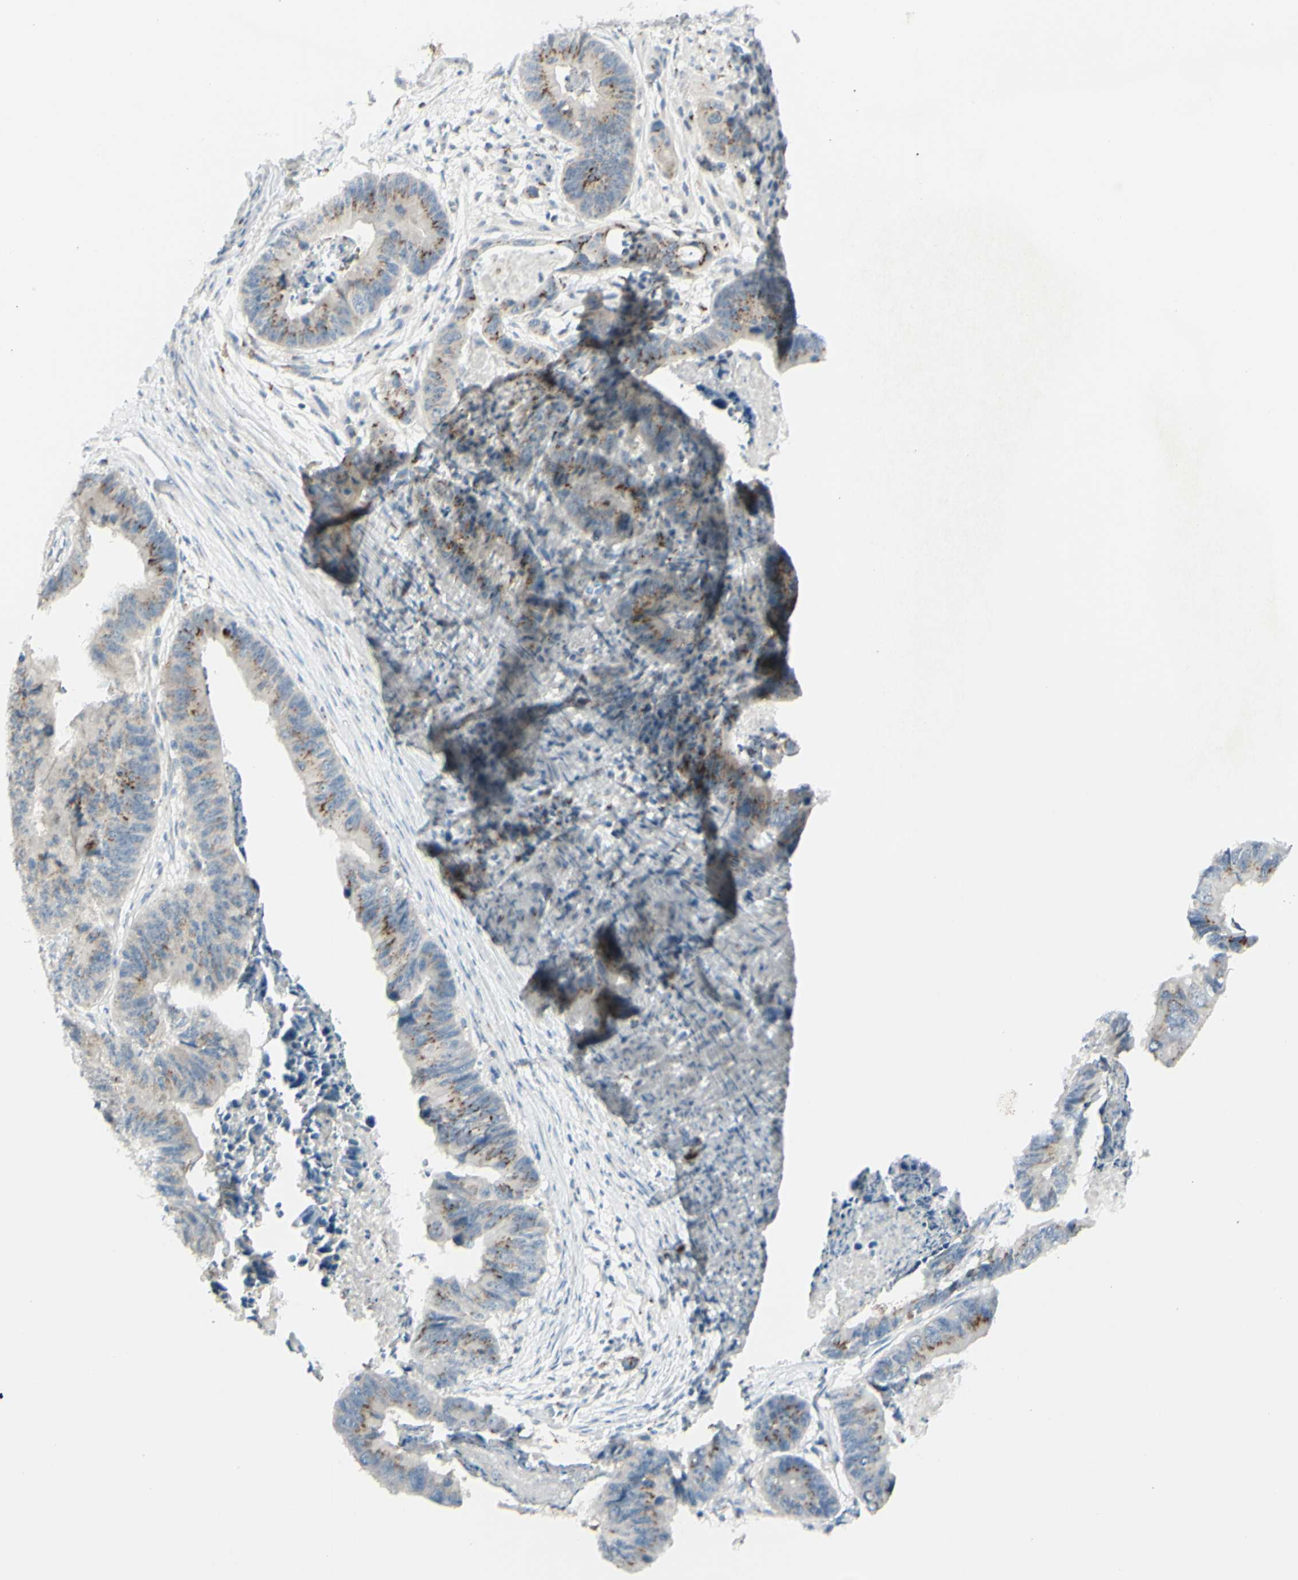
{"staining": {"intensity": "moderate", "quantity": "25%-75%", "location": "cytoplasmic/membranous"}, "tissue": "stomach cancer", "cell_type": "Tumor cells", "image_type": "cancer", "snomed": [{"axis": "morphology", "description": "Adenocarcinoma, NOS"}, {"axis": "topography", "description": "Stomach, lower"}], "caption": "A brown stain highlights moderate cytoplasmic/membranous staining of a protein in stomach cancer tumor cells.", "gene": "B4GALT1", "patient": {"sex": "male", "age": 77}}